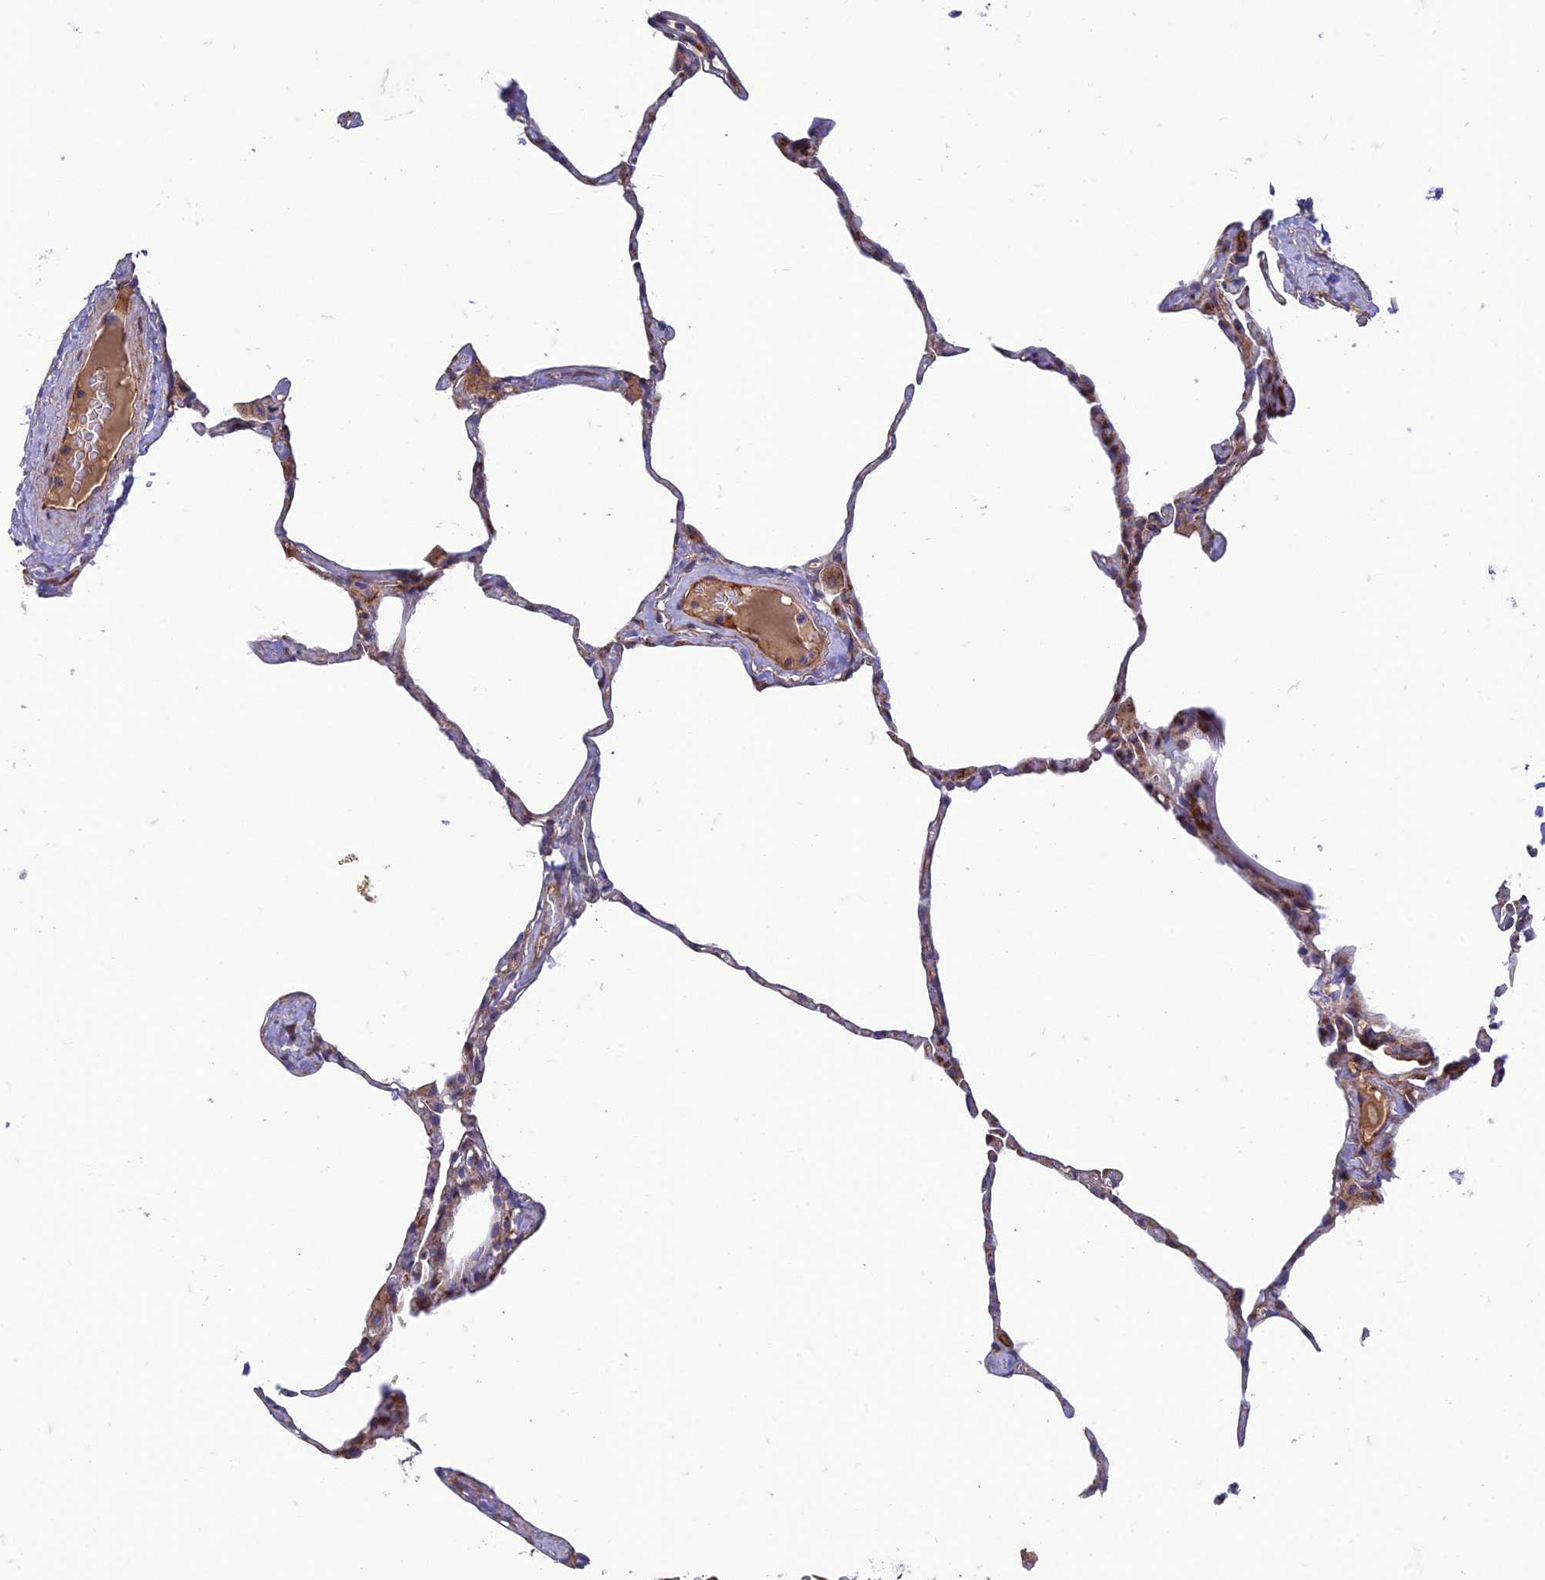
{"staining": {"intensity": "weak", "quantity": "<25%", "location": "cytoplasmic/membranous"}, "tissue": "lung", "cell_type": "Alveolar cells", "image_type": "normal", "snomed": [{"axis": "morphology", "description": "Normal tissue, NOS"}, {"axis": "topography", "description": "Lung"}], "caption": "This histopathology image is of benign lung stained with immunohistochemistry to label a protein in brown with the nuclei are counter-stained blue. There is no positivity in alveolar cells. The staining was performed using DAB to visualize the protein expression in brown, while the nuclei were stained in blue with hematoxylin (Magnification: 20x).", "gene": "SEL1L3", "patient": {"sex": "male", "age": 65}}